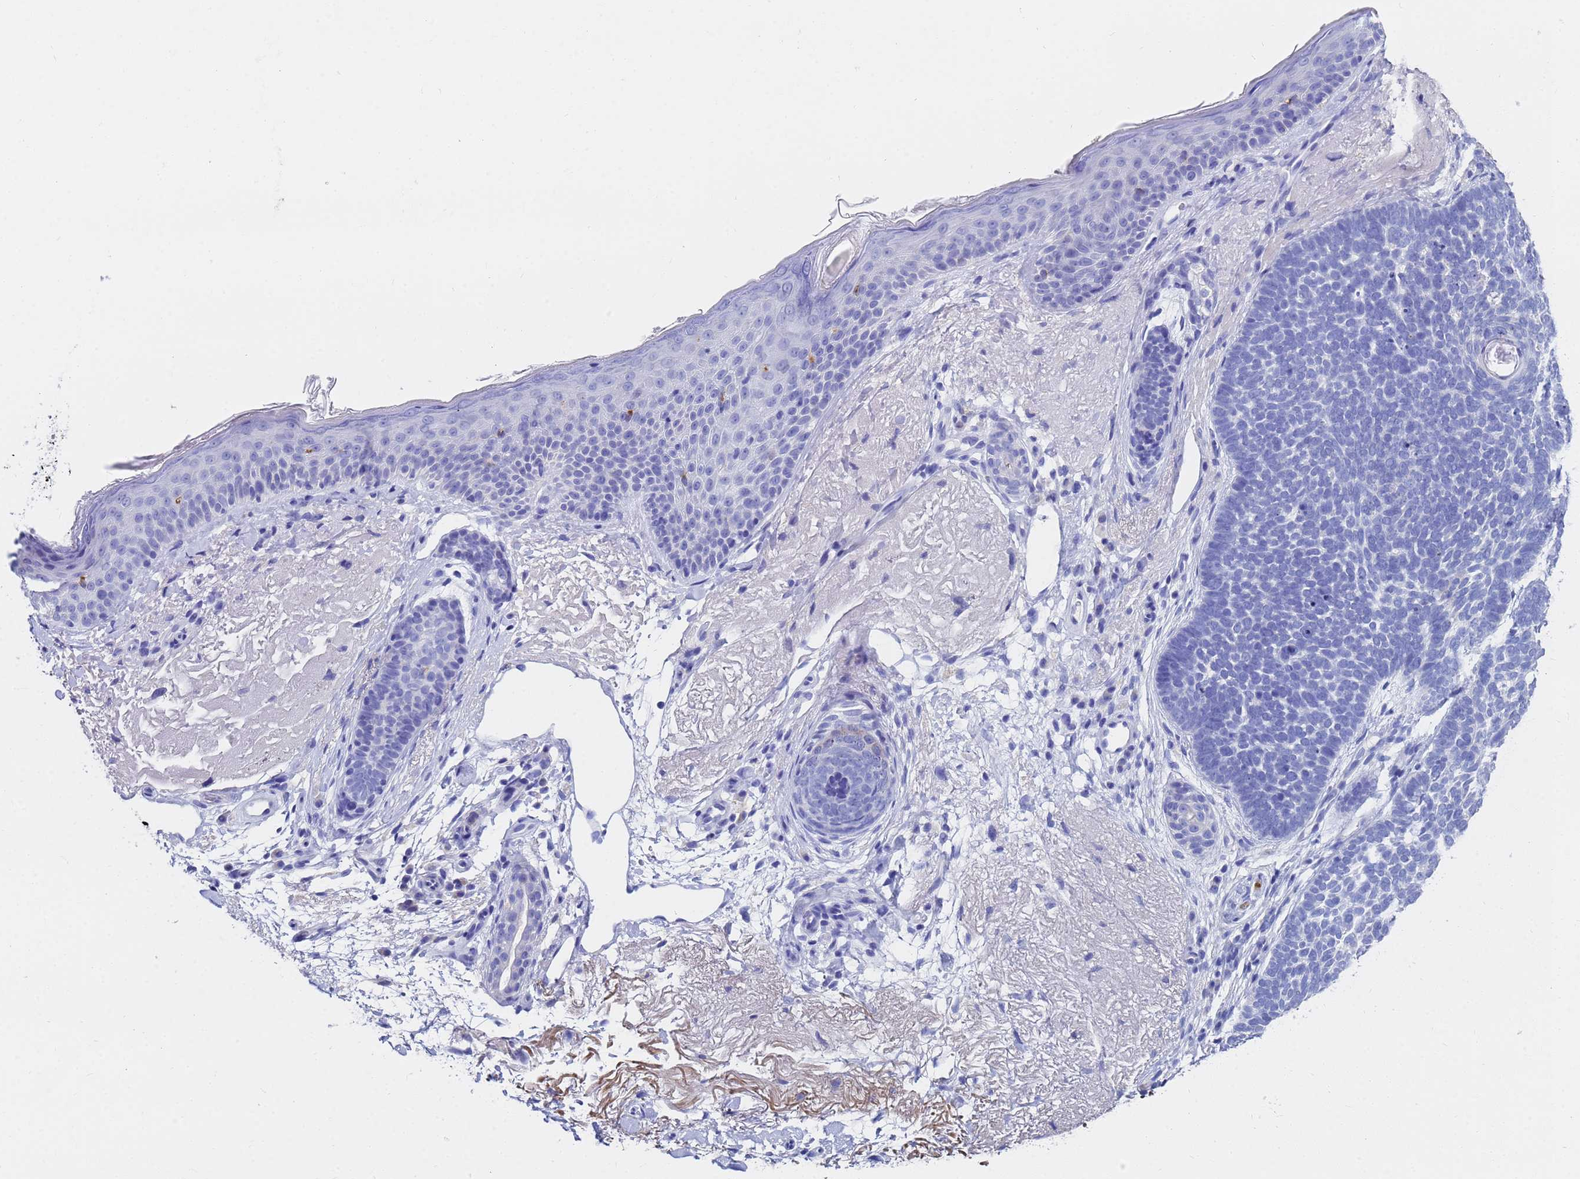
{"staining": {"intensity": "negative", "quantity": "none", "location": "none"}, "tissue": "skin cancer", "cell_type": "Tumor cells", "image_type": "cancer", "snomed": [{"axis": "morphology", "description": "Basal cell carcinoma"}, {"axis": "topography", "description": "Skin"}], "caption": "DAB (3,3'-diaminobenzidine) immunohistochemical staining of basal cell carcinoma (skin) displays no significant positivity in tumor cells.", "gene": "C2orf72", "patient": {"sex": "female", "age": 77}}